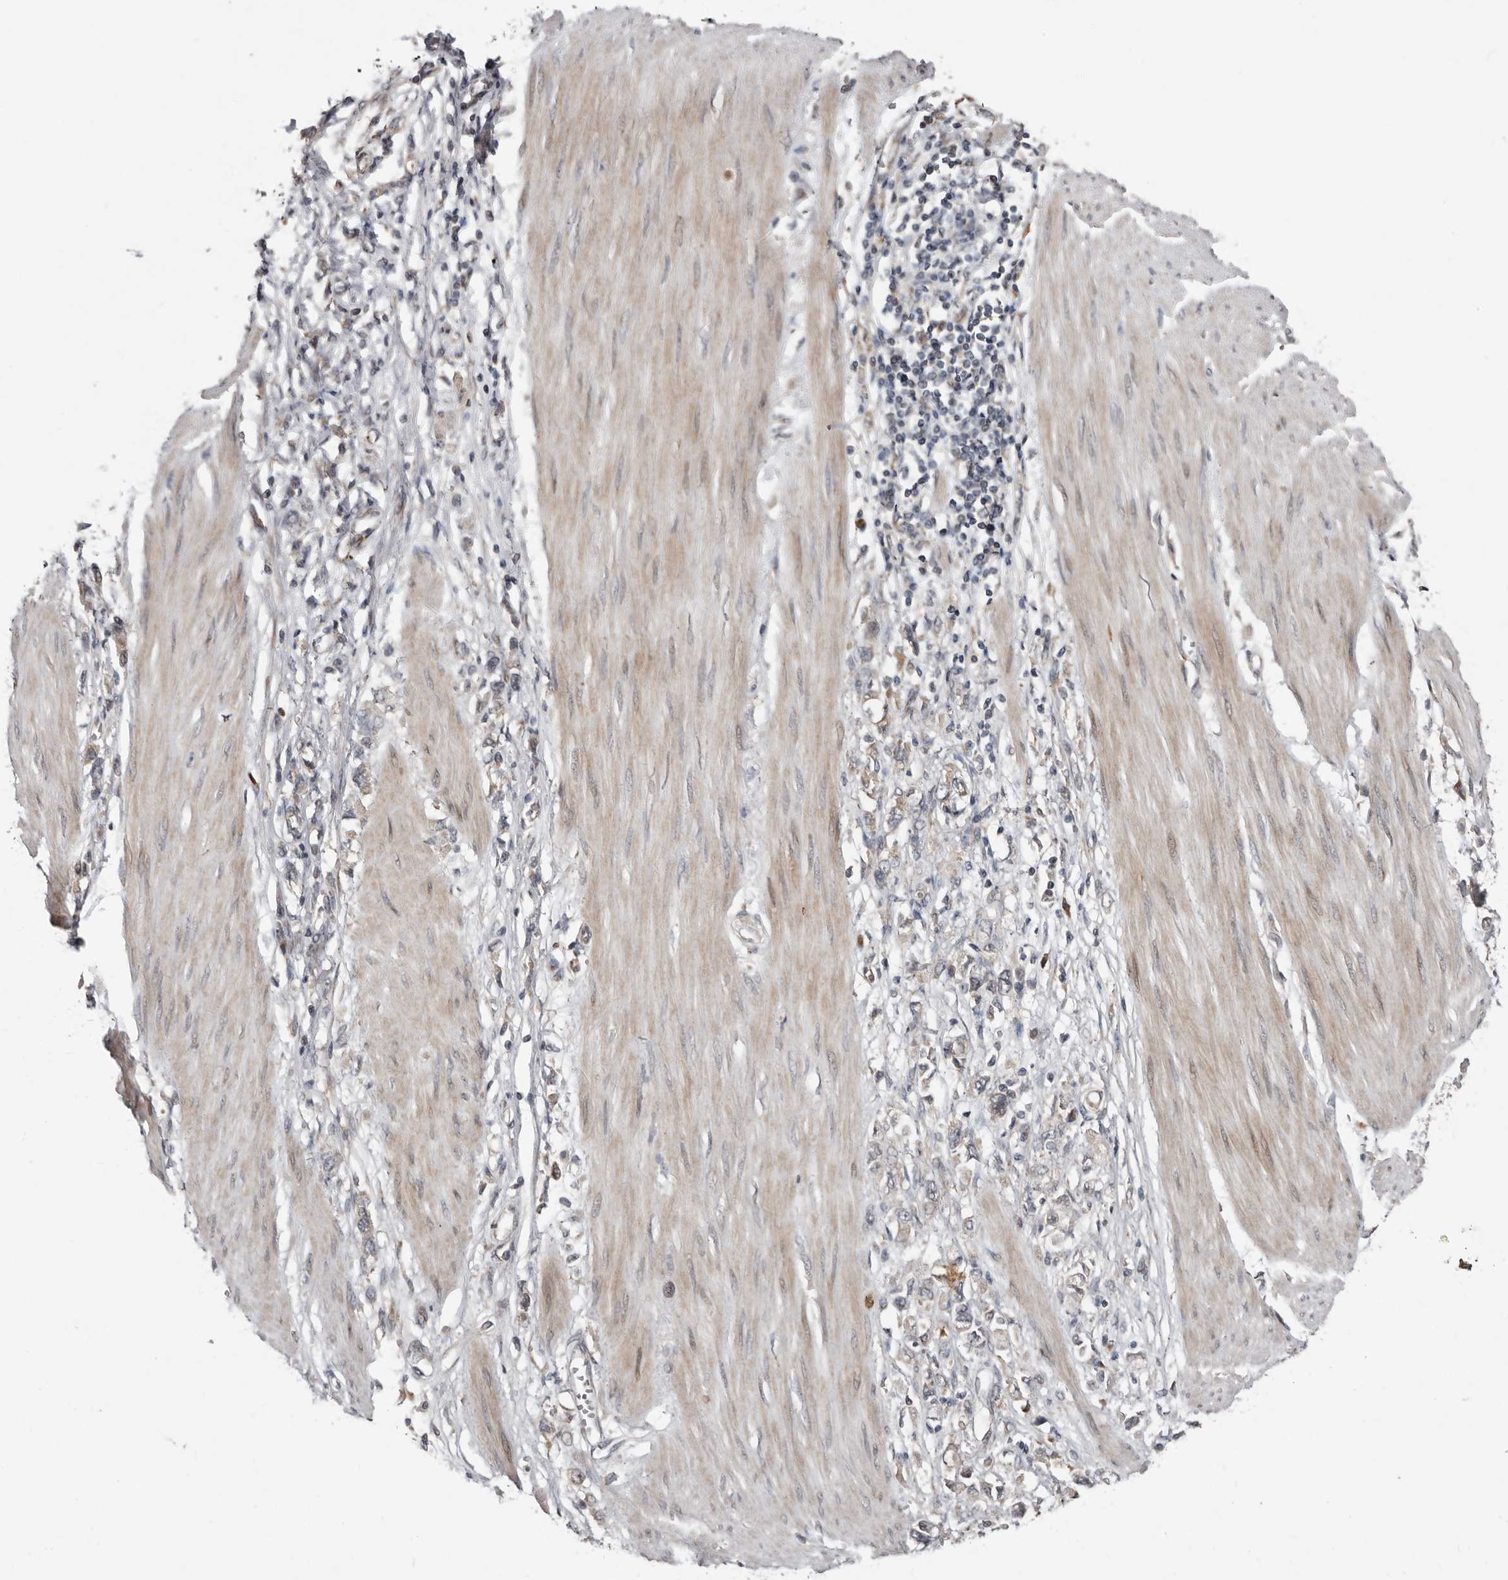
{"staining": {"intensity": "weak", "quantity": "<25%", "location": "cytoplasmic/membranous"}, "tissue": "stomach cancer", "cell_type": "Tumor cells", "image_type": "cancer", "snomed": [{"axis": "morphology", "description": "Adenocarcinoma, NOS"}, {"axis": "topography", "description": "Stomach"}], "caption": "Human adenocarcinoma (stomach) stained for a protein using IHC displays no positivity in tumor cells.", "gene": "CHML", "patient": {"sex": "female", "age": 76}}